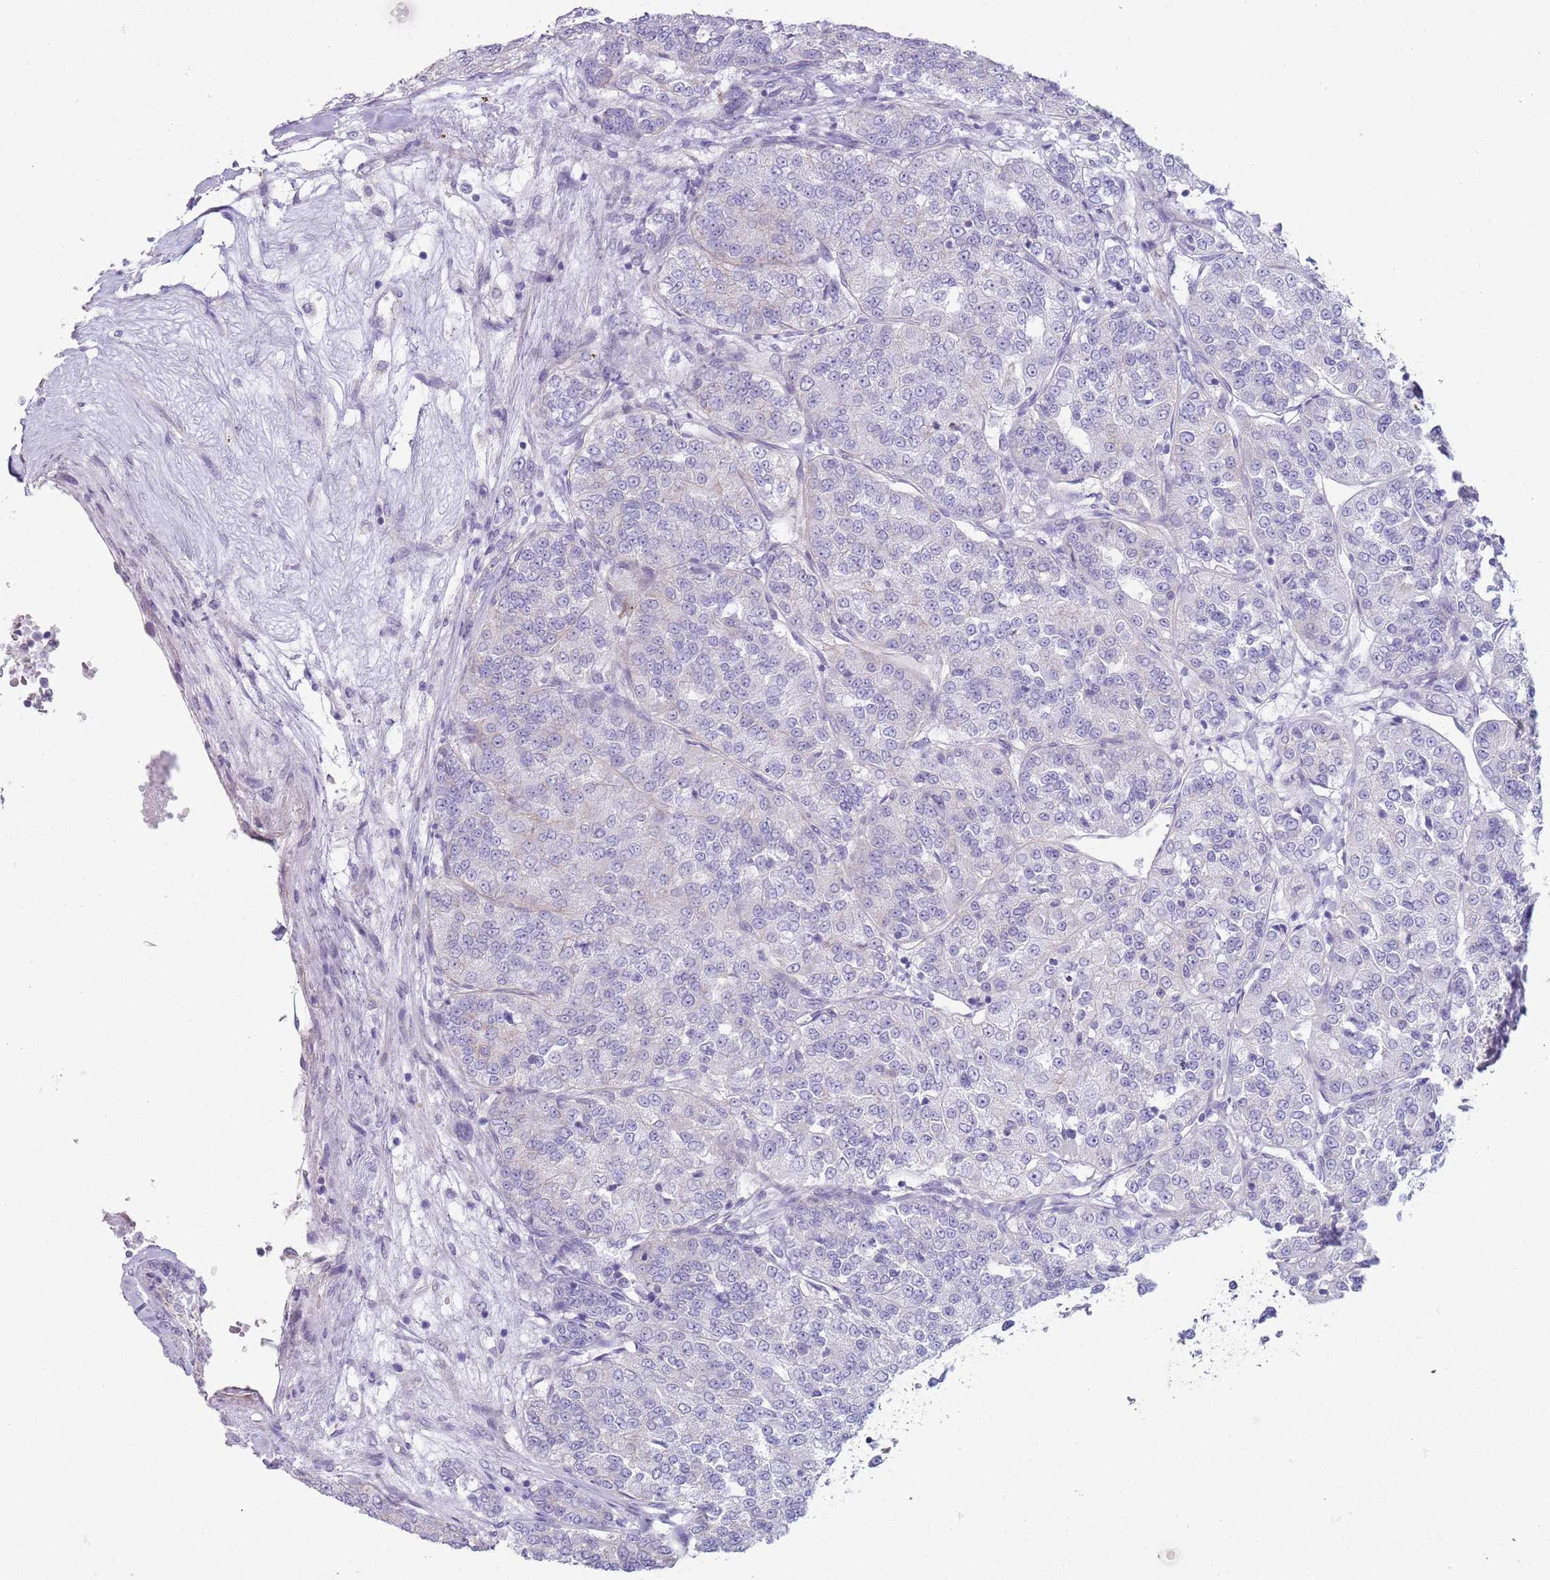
{"staining": {"intensity": "negative", "quantity": "none", "location": "none"}, "tissue": "renal cancer", "cell_type": "Tumor cells", "image_type": "cancer", "snomed": [{"axis": "morphology", "description": "Adenocarcinoma, NOS"}, {"axis": "topography", "description": "Kidney"}], "caption": "There is no significant expression in tumor cells of adenocarcinoma (renal). The staining was performed using DAB to visualize the protein expression in brown, while the nuclei were stained in blue with hematoxylin (Magnification: 20x).", "gene": "RBP3", "patient": {"sex": "female", "age": 63}}